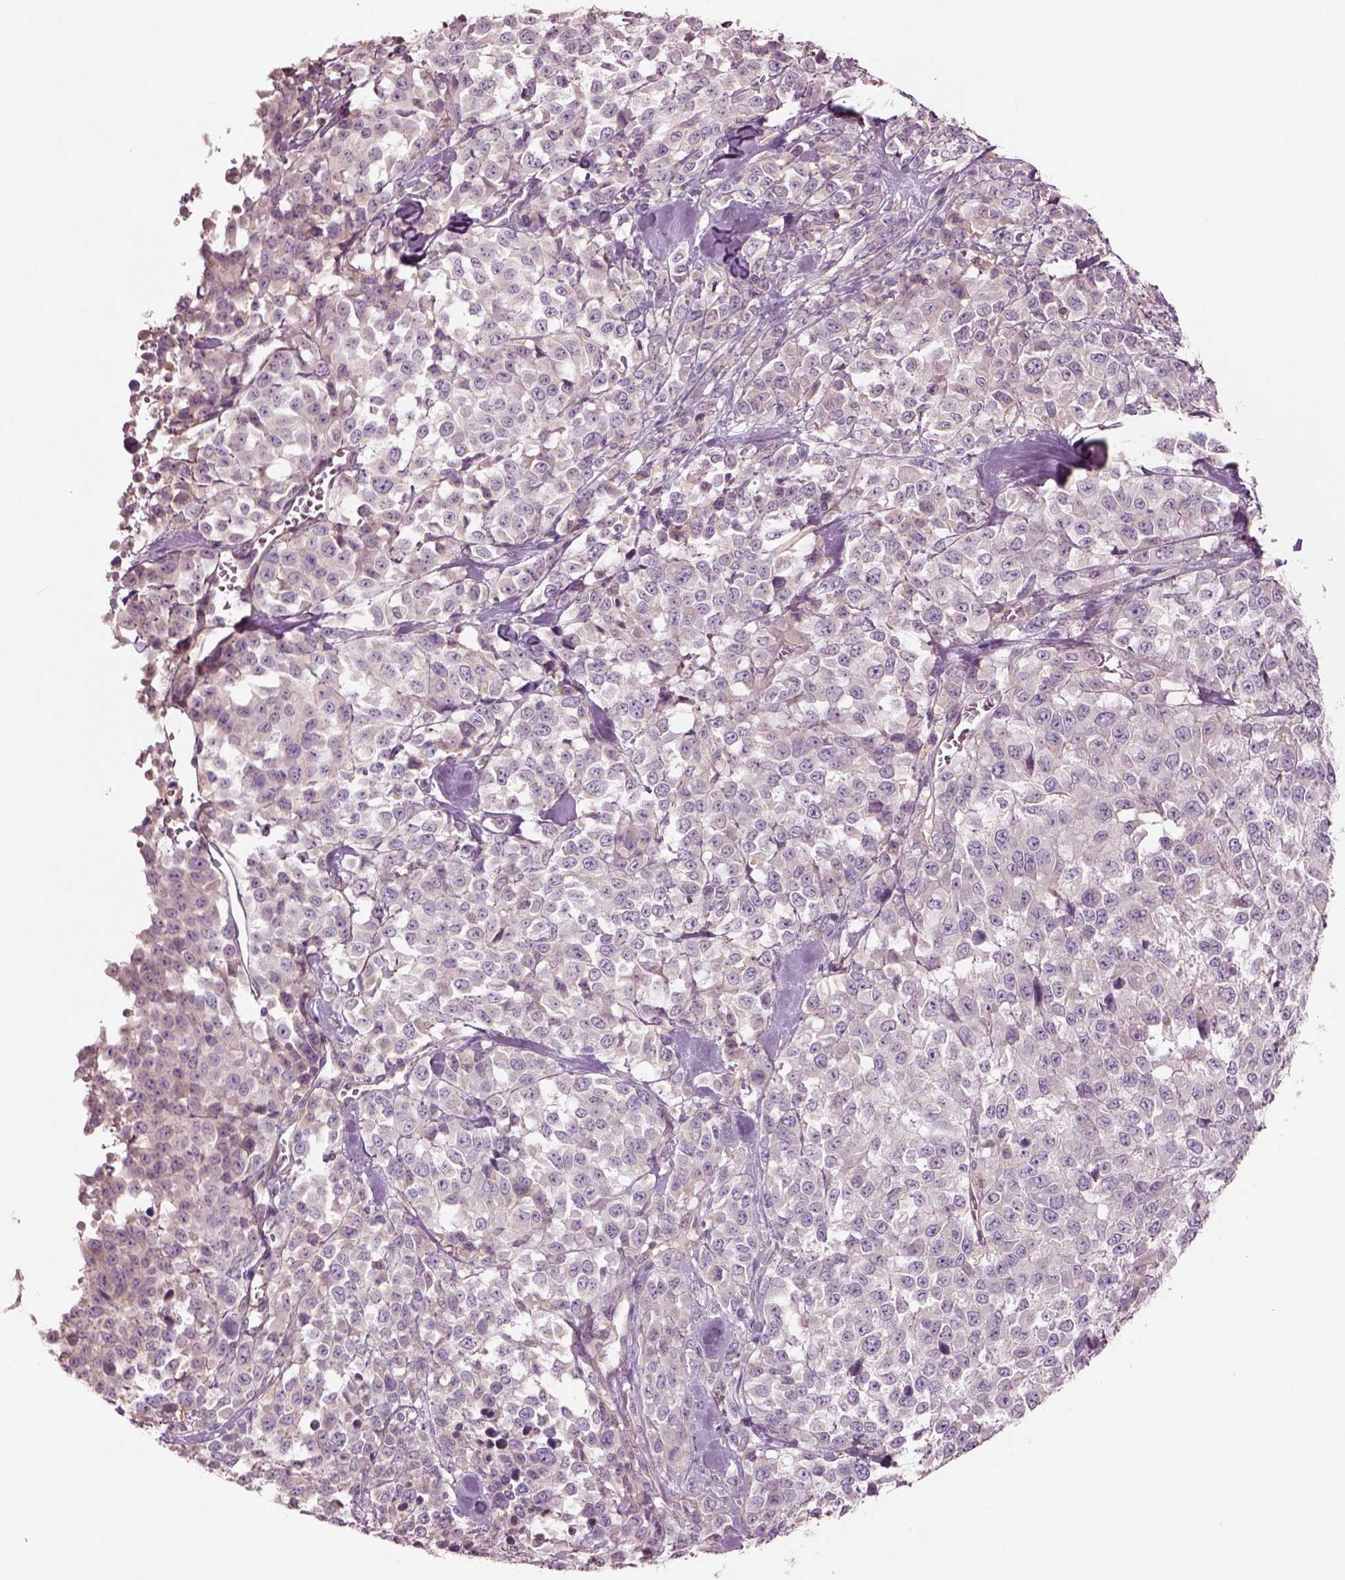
{"staining": {"intensity": "negative", "quantity": "none", "location": "none"}, "tissue": "melanoma", "cell_type": "Tumor cells", "image_type": "cancer", "snomed": [{"axis": "morphology", "description": "Malignant melanoma, Metastatic site"}, {"axis": "topography", "description": "Skin"}], "caption": "Tumor cells are negative for brown protein staining in melanoma.", "gene": "DUOXA2", "patient": {"sex": "male", "age": 84}}